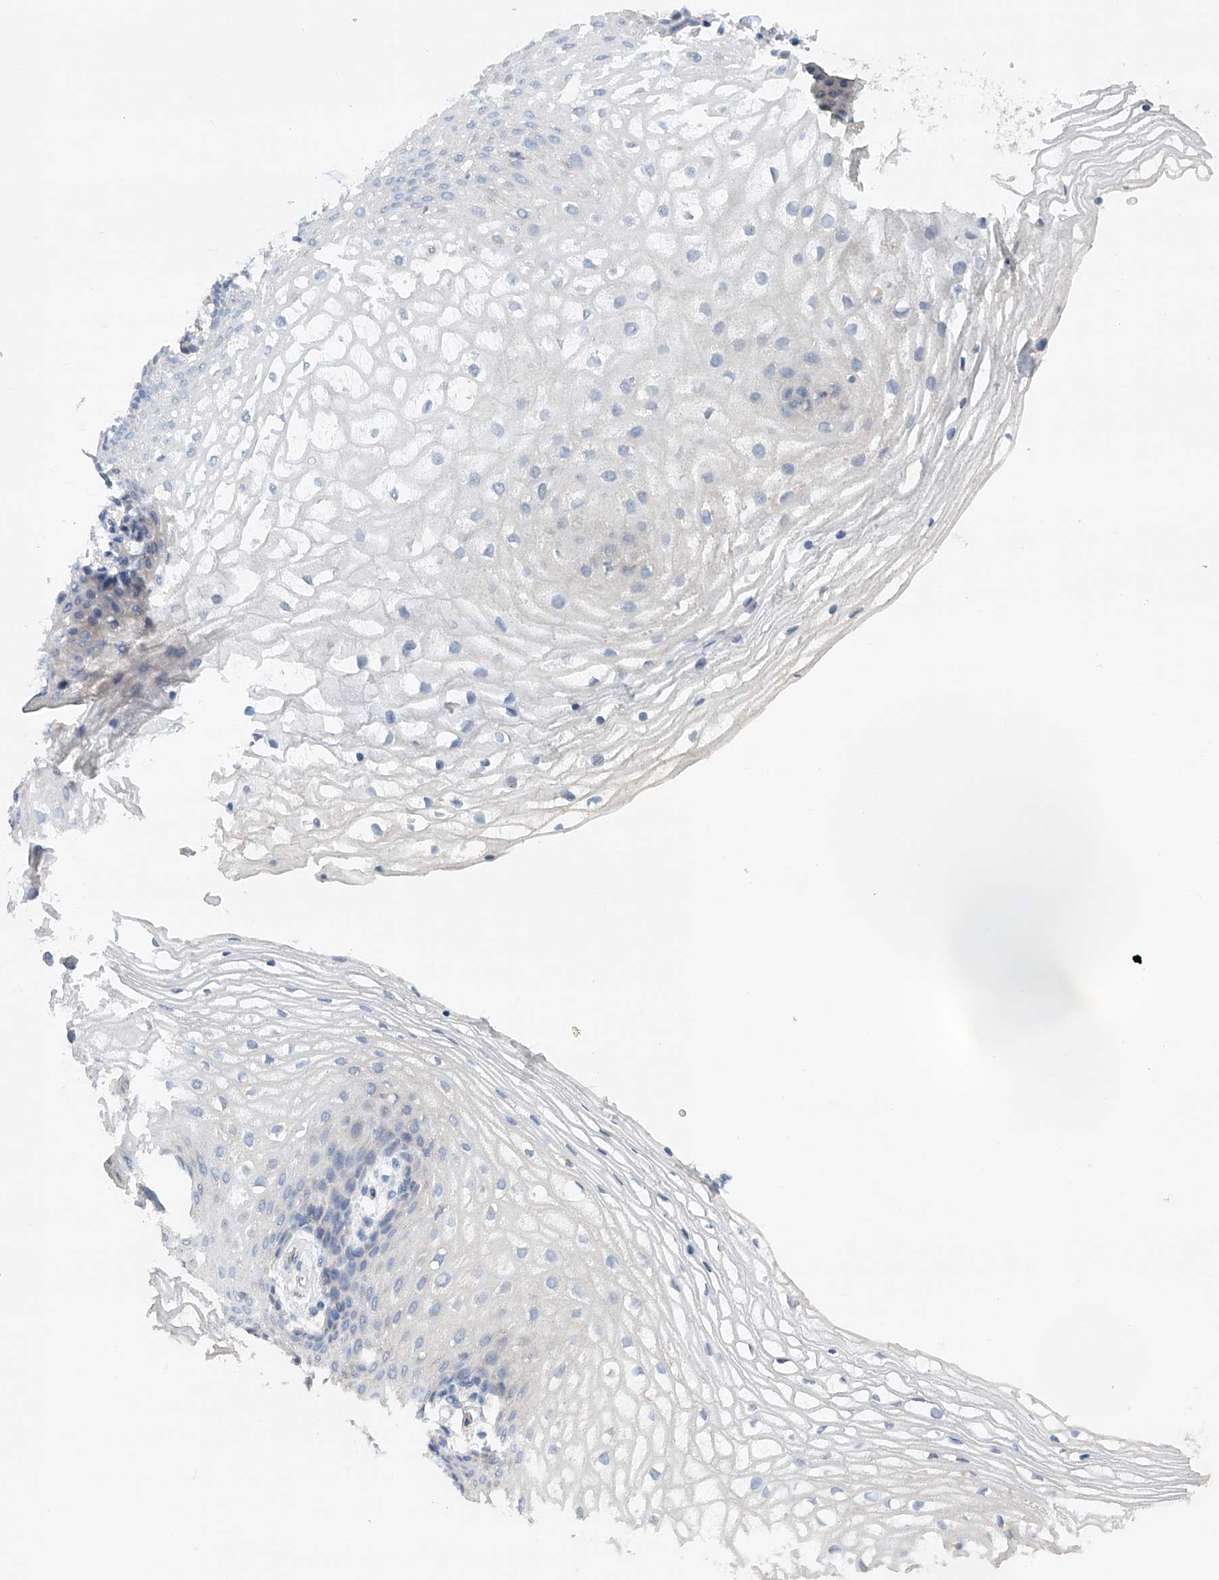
{"staining": {"intensity": "negative", "quantity": "none", "location": "none"}, "tissue": "vagina", "cell_type": "Squamous epithelial cells", "image_type": "normal", "snomed": [{"axis": "morphology", "description": "Normal tissue, NOS"}, {"axis": "topography", "description": "Vagina"}], "caption": "Human vagina stained for a protein using IHC displays no staining in squamous epithelial cells.", "gene": "GPC4", "patient": {"sex": "female", "age": 60}}